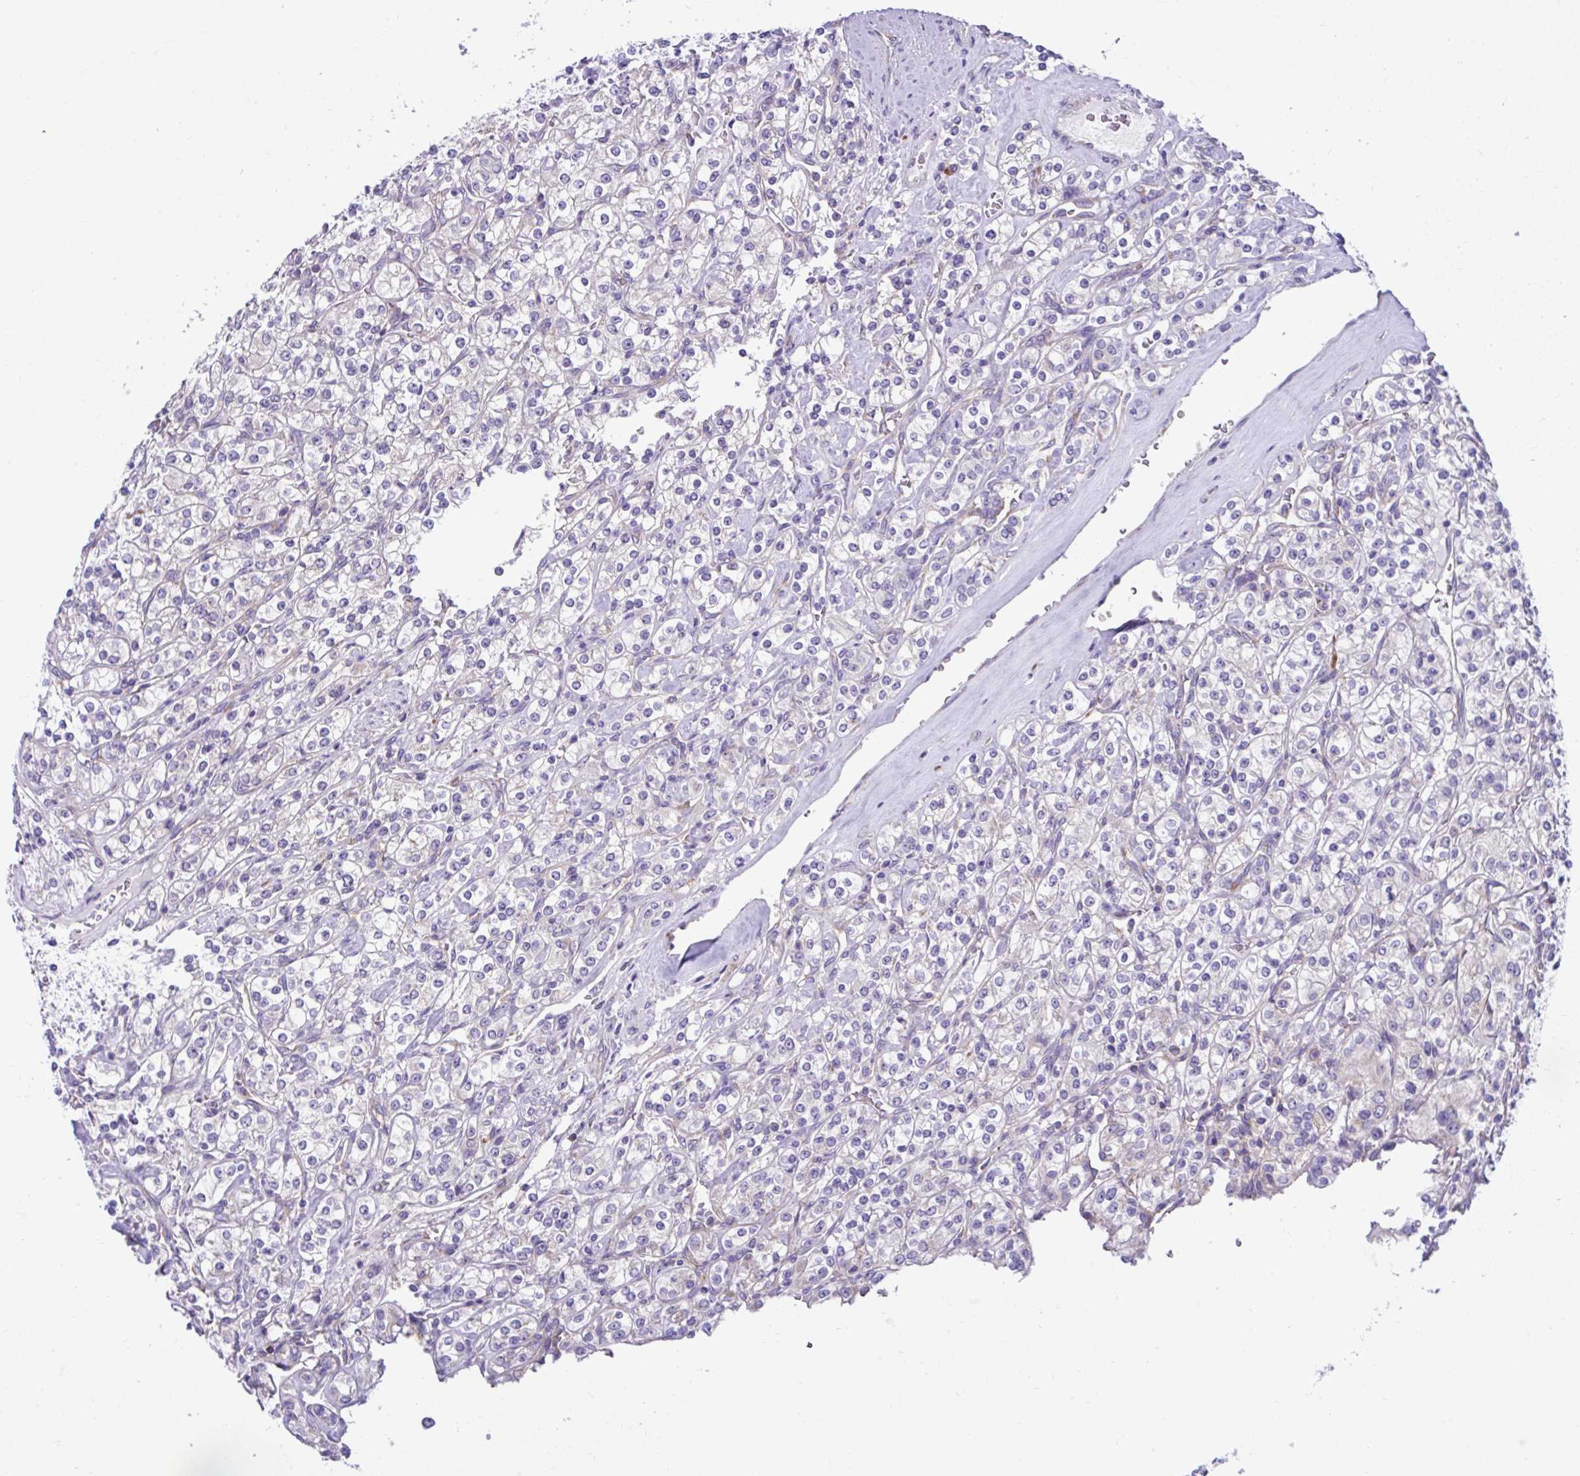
{"staining": {"intensity": "negative", "quantity": "none", "location": "none"}, "tissue": "renal cancer", "cell_type": "Tumor cells", "image_type": "cancer", "snomed": [{"axis": "morphology", "description": "Adenocarcinoma, NOS"}, {"axis": "topography", "description": "Kidney"}], "caption": "The photomicrograph reveals no significant staining in tumor cells of renal cancer.", "gene": "RPL7", "patient": {"sex": "male", "age": 77}}